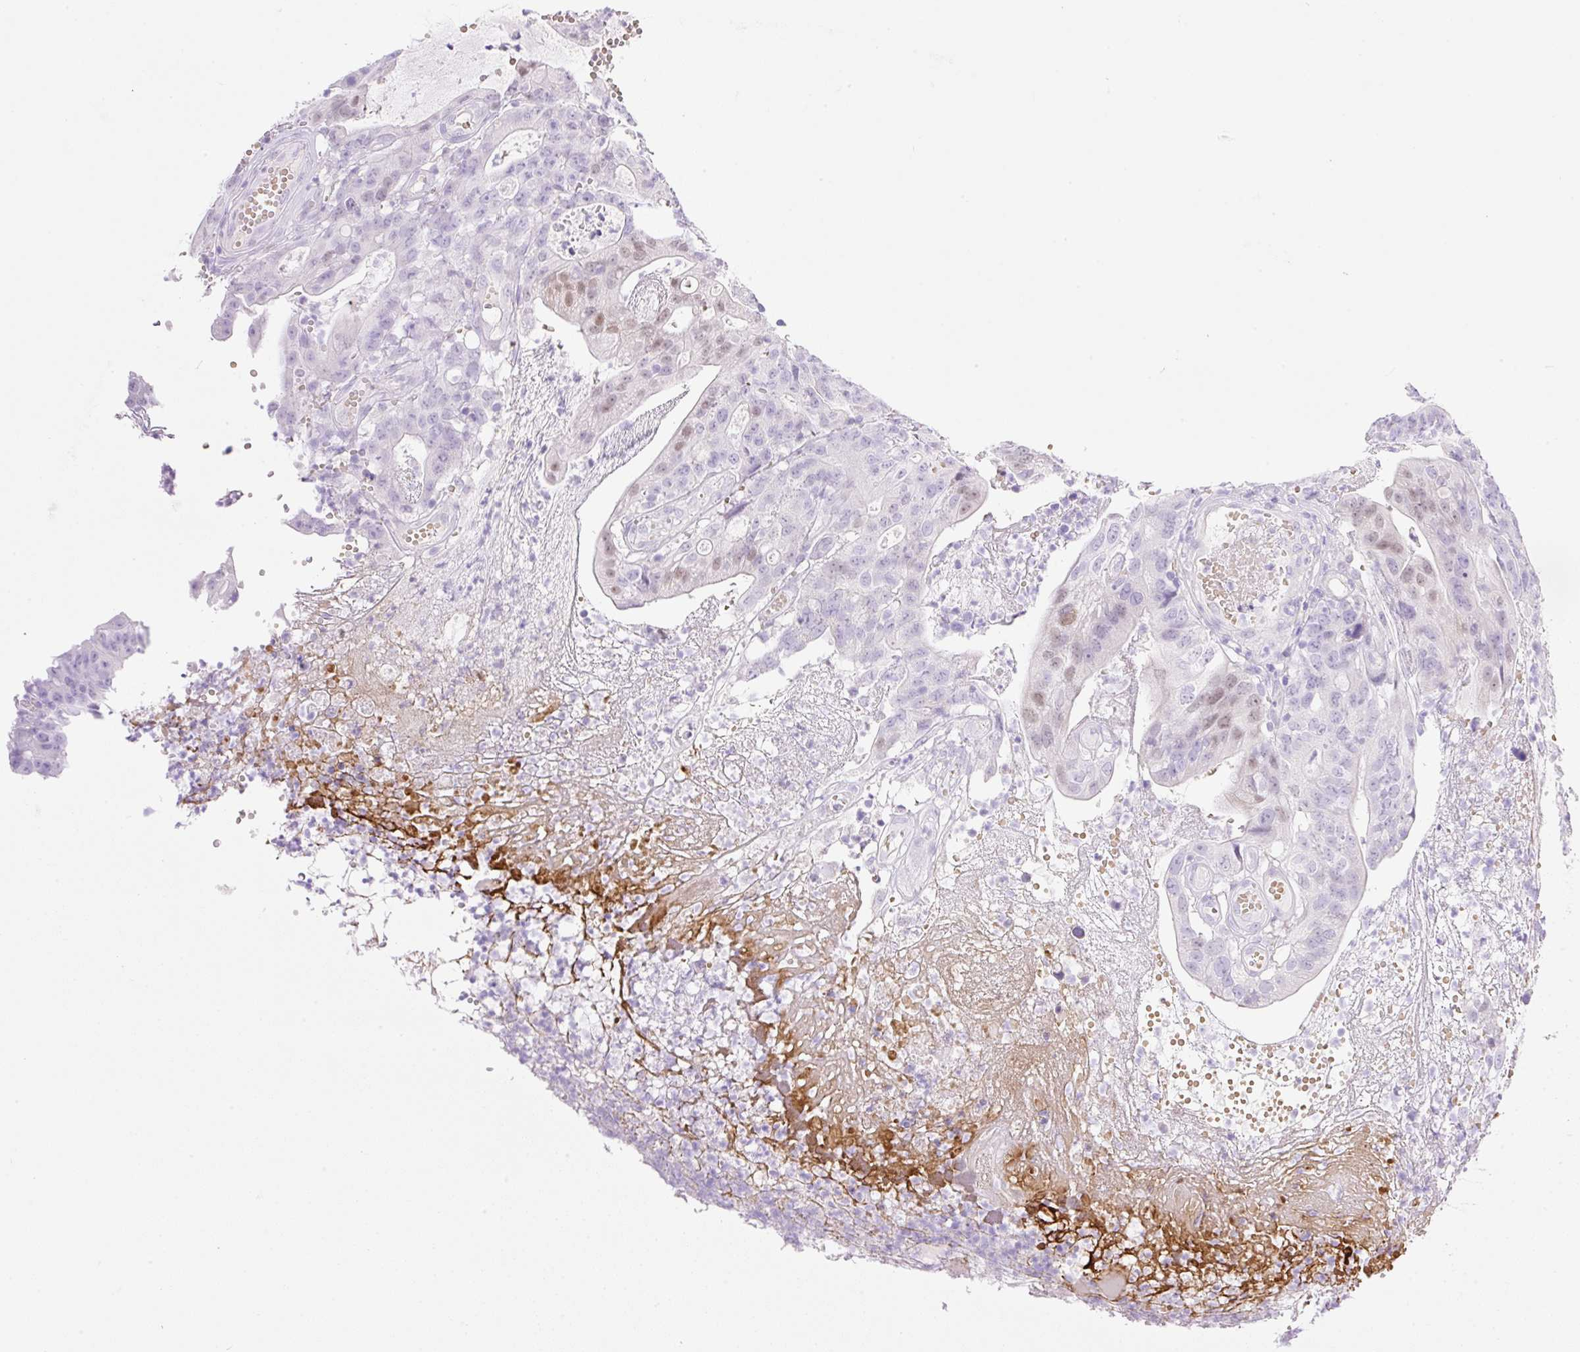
{"staining": {"intensity": "weak", "quantity": "25%-75%", "location": "nuclear"}, "tissue": "colorectal cancer", "cell_type": "Tumor cells", "image_type": "cancer", "snomed": [{"axis": "morphology", "description": "Adenocarcinoma, NOS"}, {"axis": "topography", "description": "Colon"}], "caption": "Tumor cells exhibit low levels of weak nuclear expression in about 25%-75% of cells in adenocarcinoma (colorectal).", "gene": "CDX1", "patient": {"sex": "male", "age": 83}}